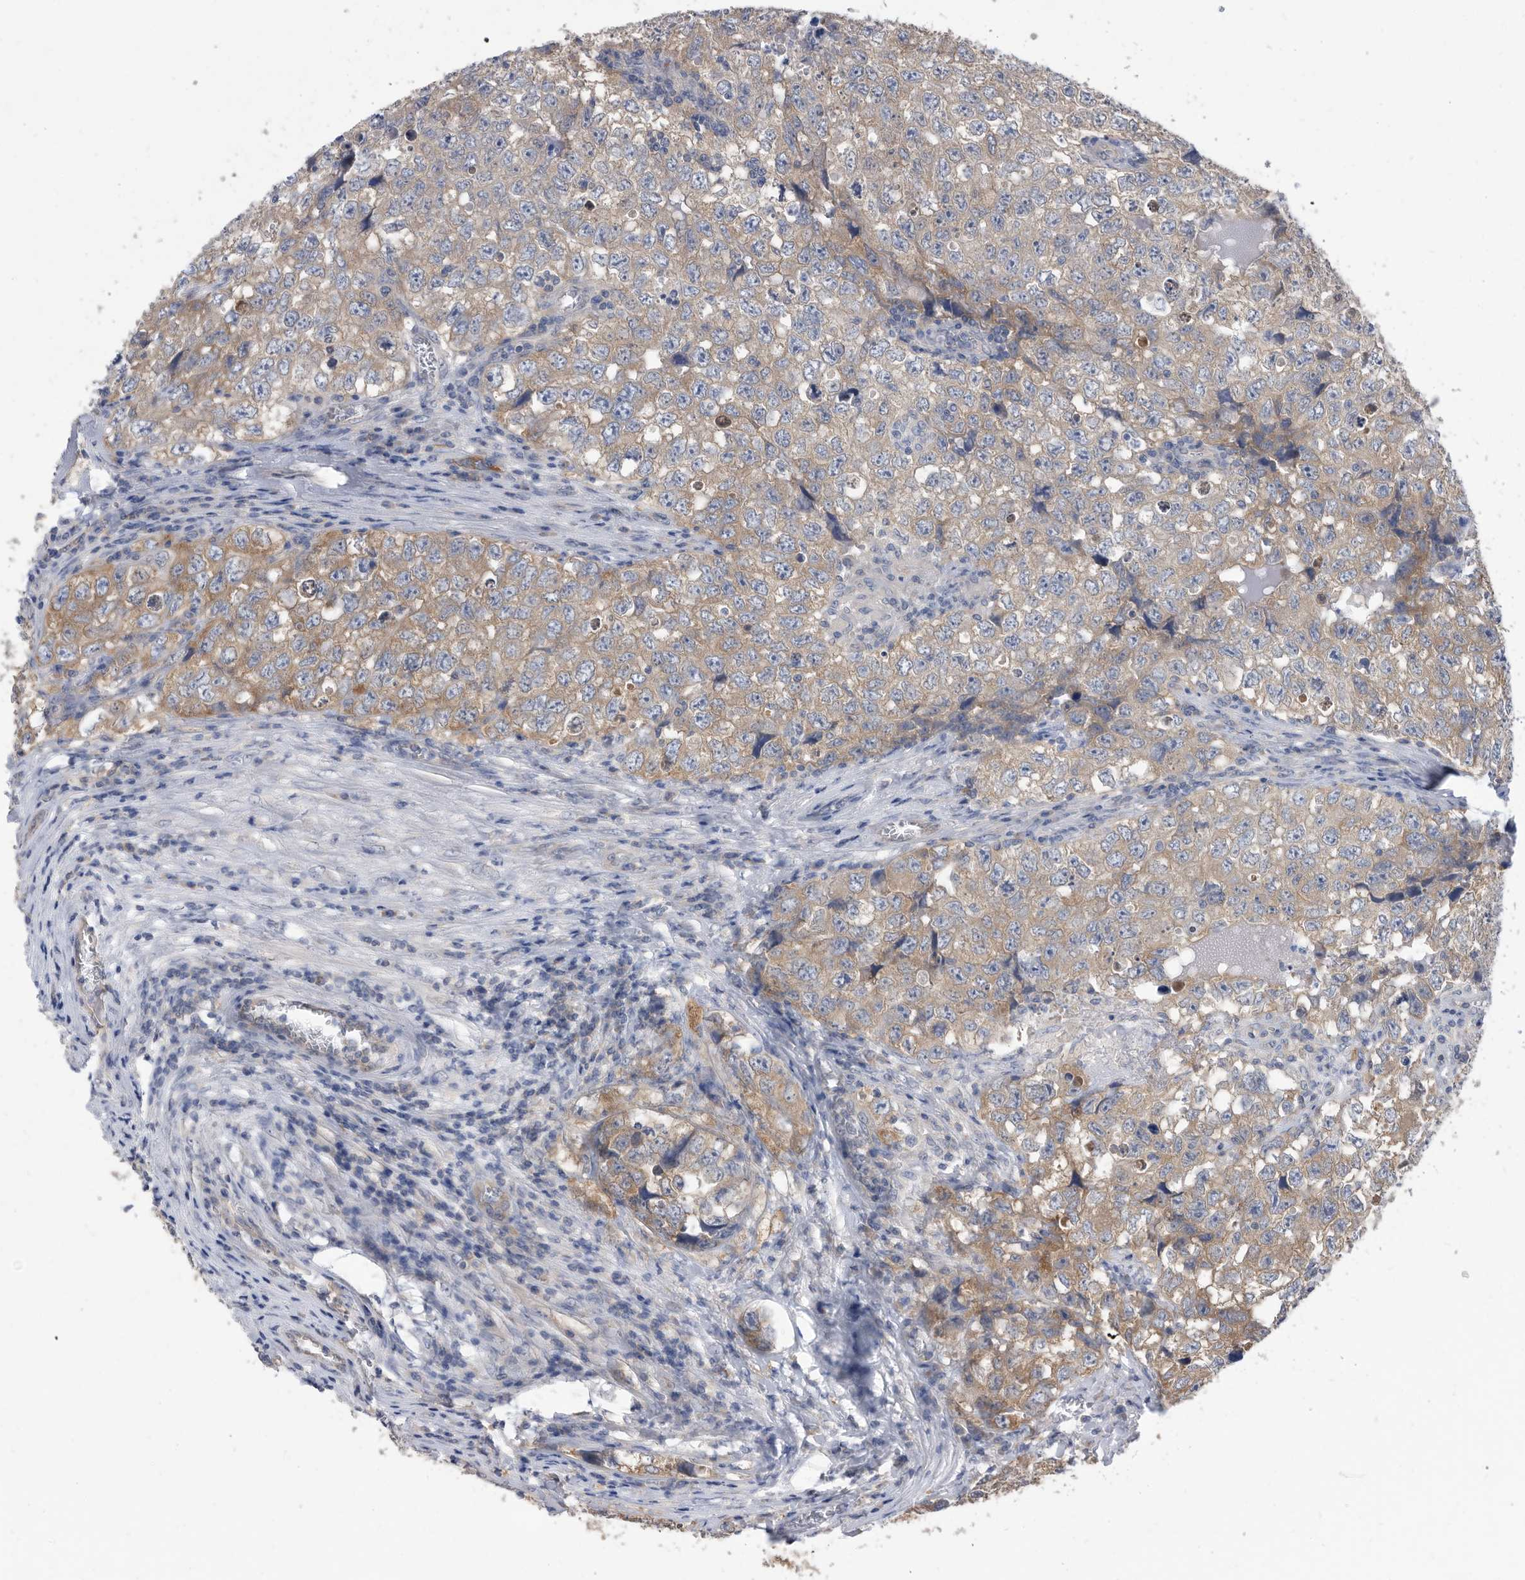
{"staining": {"intensity": "moderate", "quantity": "25%-75%", "location": "cytoplasmic/membranous"}, "tissue": "testis cancer", "cell_type": "Tumor cells", "image_type": "cancer", "snomed": [{"axis": "morphology", "description": "Seminoma, NOS"}, {"axis": "morphology", "description": "Carcinoma, Embryonal, NOS"}, {"axis": "topography", "description": "Testis"}], "caption": "Testis embryonal carcinoma stained for a protein (brown) exhibits moderate cytoplasmic/membranous positive staining in approximately 25%-75% of tumor cells.", "gene": "CCT4", "patient": {"sex": "male", "age": 43}}